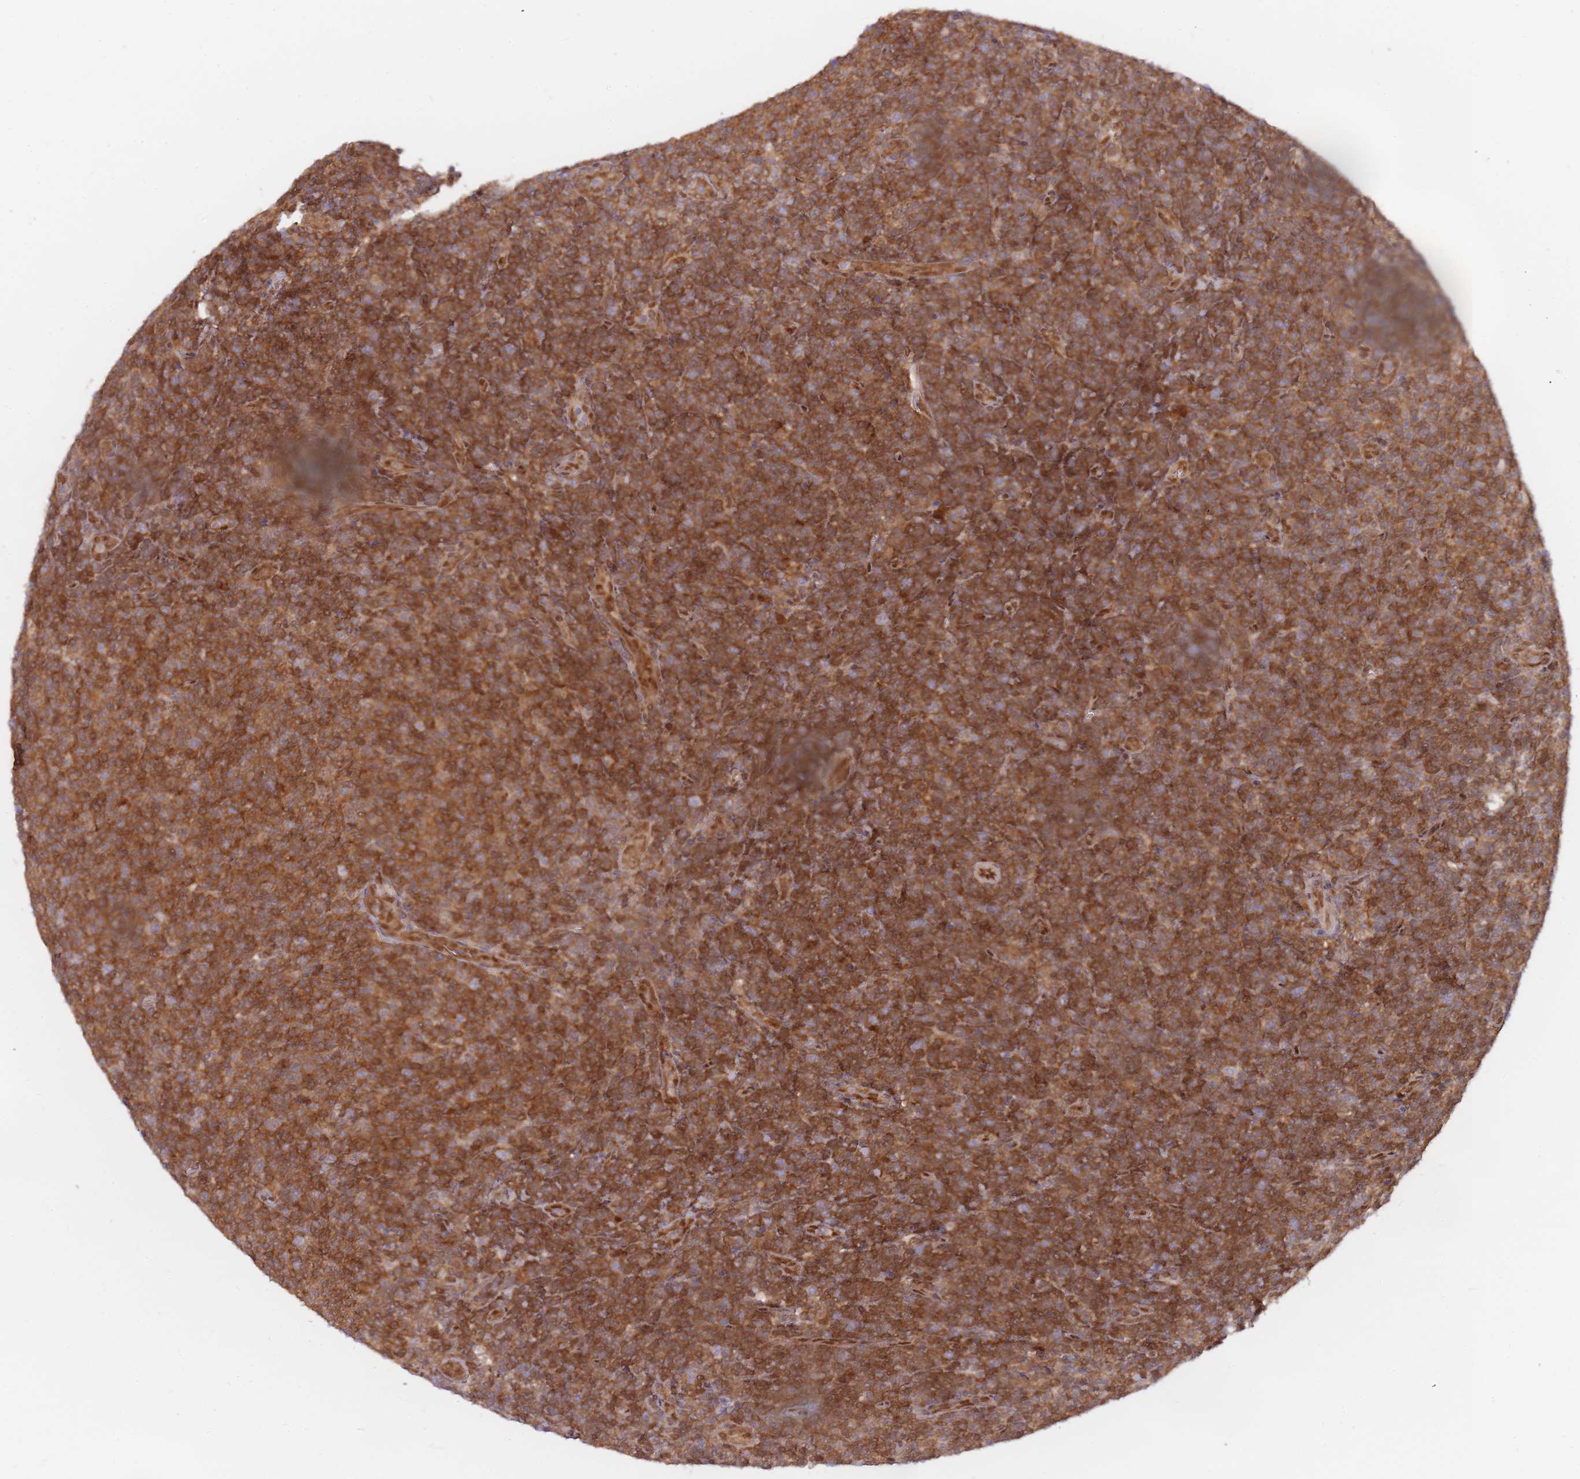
{"staining": {"intensity": "strong", "quantity": ">75%", "location": "cytoplasmic/membranous"}, "tissue": "lymphoma", "cell_type": "Tumor cells", "image_type": "cancer", "snomed": [{"axis": "morphology", "description": "Malignant lymphoma, non-Hodgkin's type, Low grade"}, {"axis": "topography", "description": "Lymph node"}], "caption": "Immunohistochemistry (IHC) of lymphoma reveals high levels of strong cytoplasmic/membranous expression in about >75% of tumor cells.", "gene": "NSFL1C", "patient": {"sex": "male", "age": 66}}